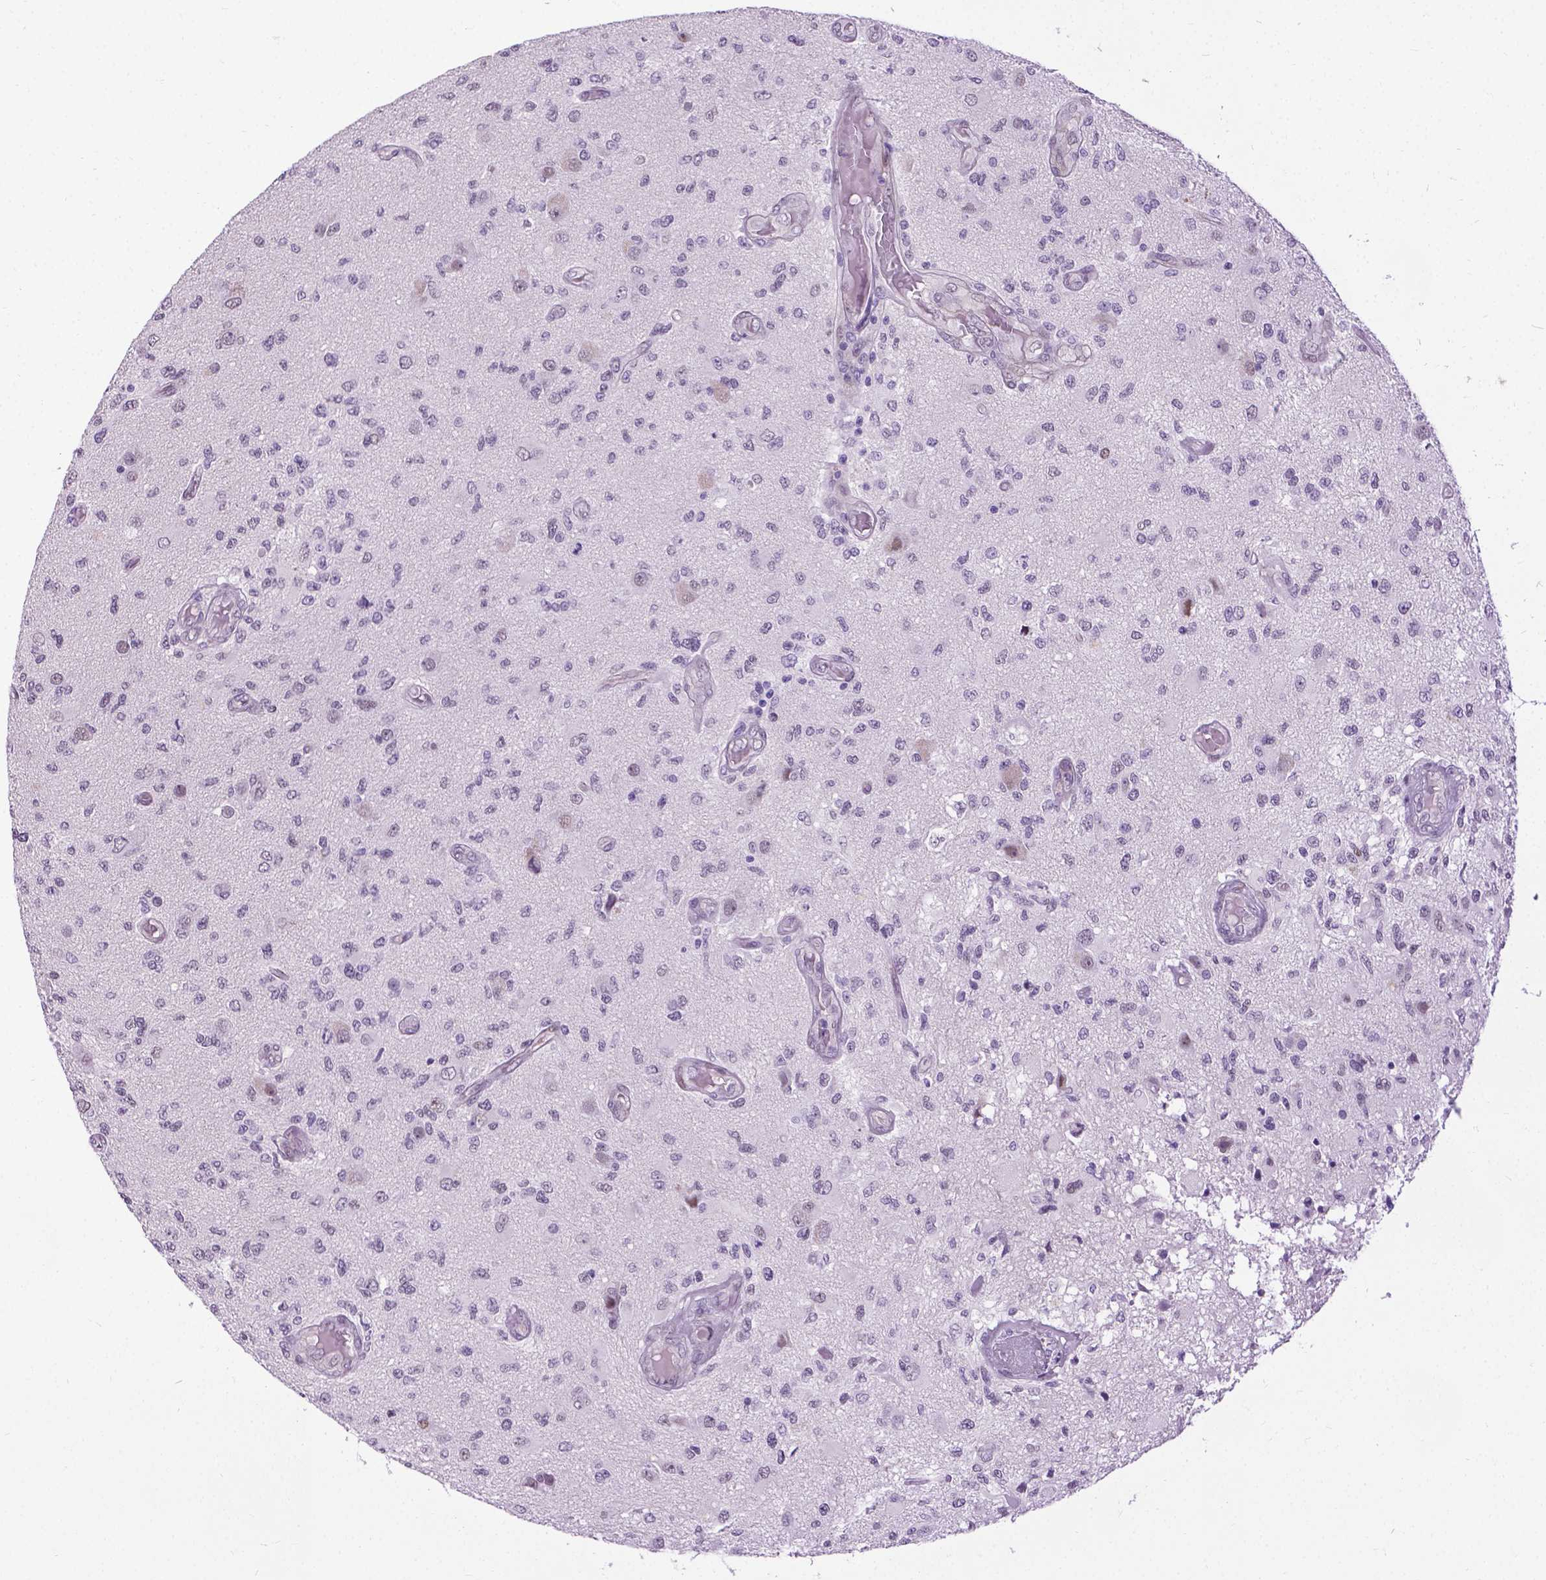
{"staining": {"intensity": "negative", "quantity": "none", "location": "none"}, "tissue": "glioma", "cell_type": "Tumor cells", "image_type": "cancer", "snomed": [{"axis": "morphology", "description": "Glioma, malignant, High grade"}, {"axis": "topography", "description": "Brain"}], "caption": "A histopathology image of human malignant glioma (high-grade) is negative for staining in tumor cells.", "gene": "PROB1", "patient": {"sex": "female", "age": 63}}